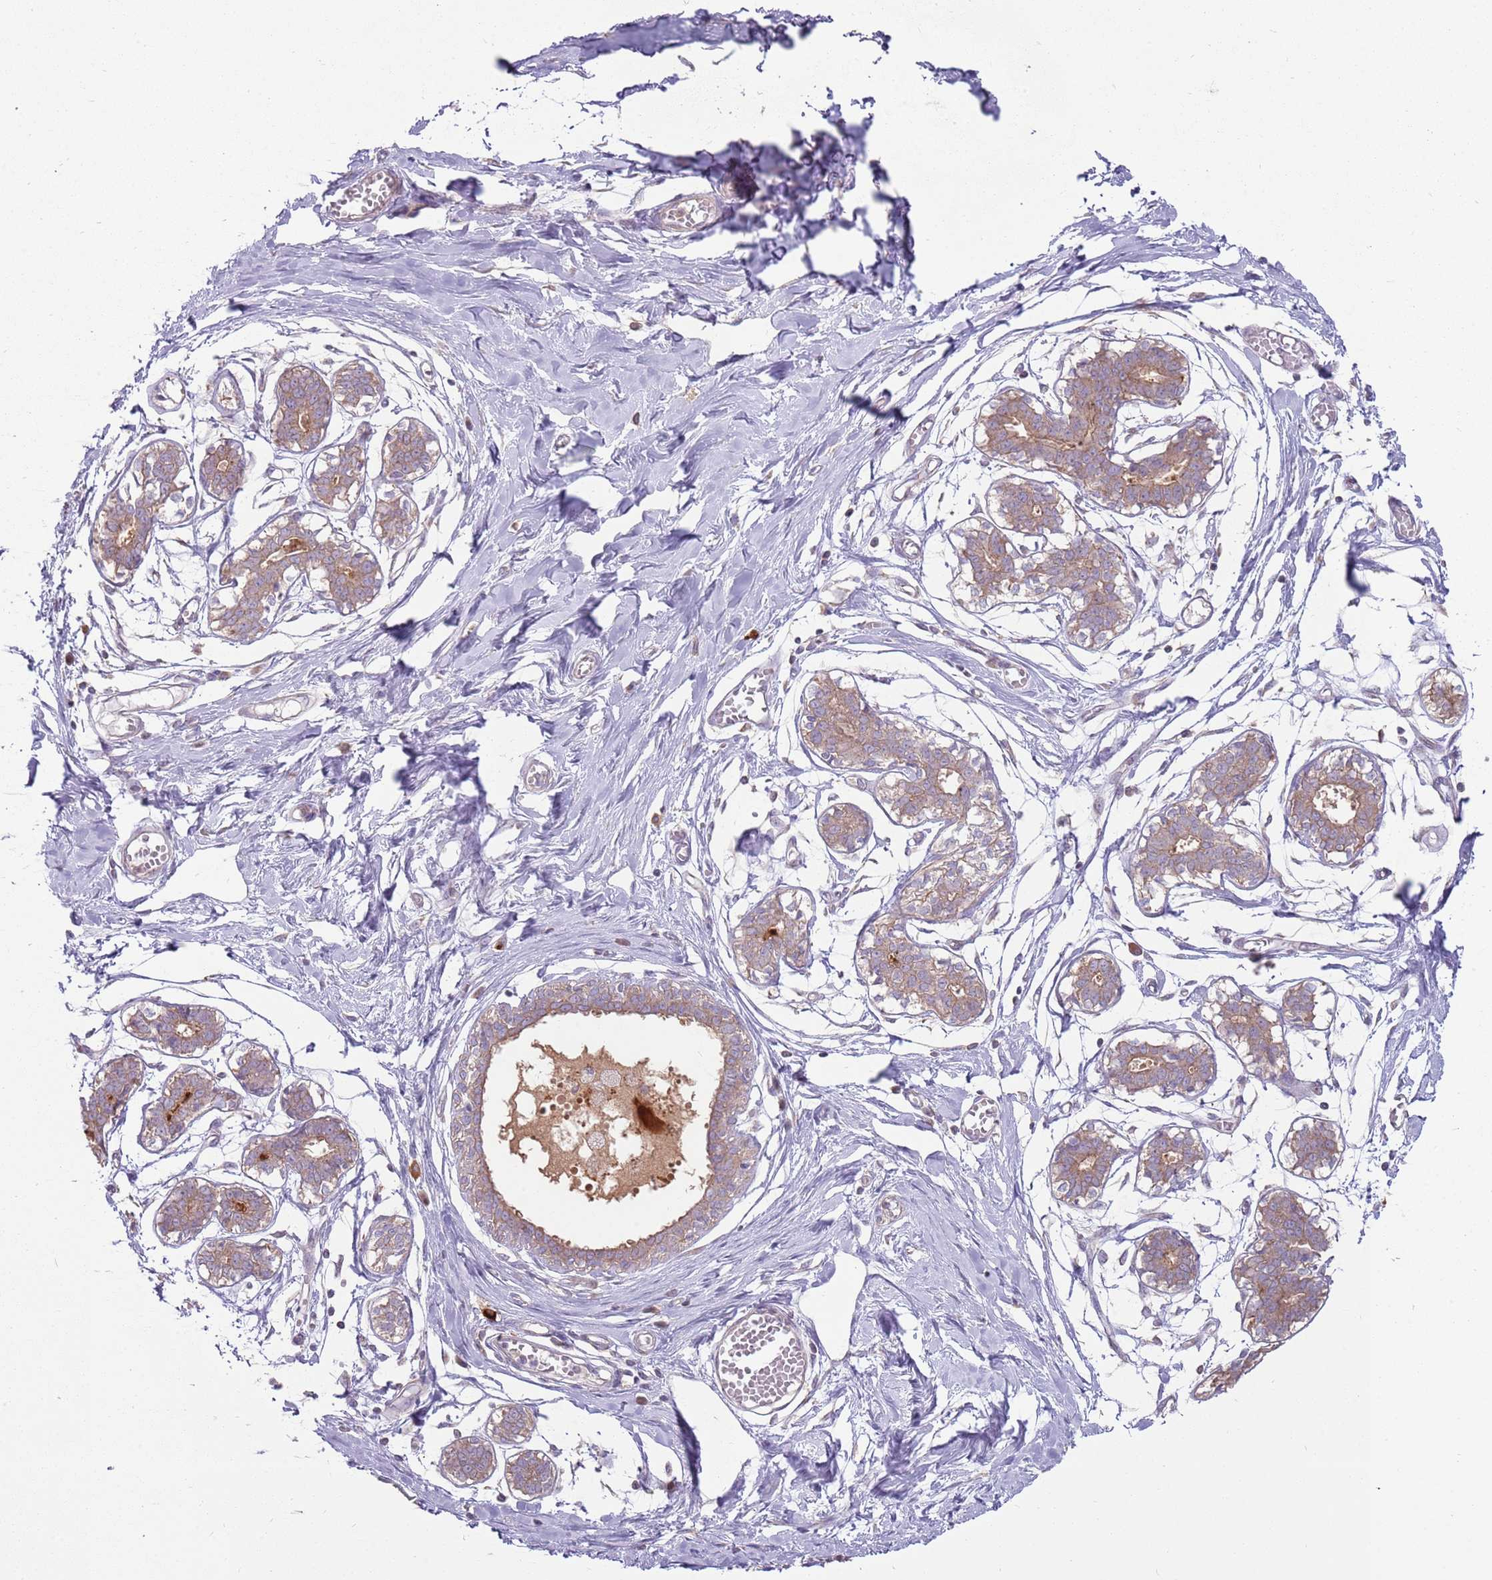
{"staining": {"intensity": "negative", "quantity": "none", "location": "none"}, "tissue": "breast", "cell_type": "Adipocytes", "image_type": "normal", "snomed": [{"axis": "morphology", "description": "Normal tissue, NOS"}, {"axis": "topography", "description": "Breast"}], "caption": "The immunohistochemistry histopathology image has no significant expression in adipocytes of breast.", "gene": "SPATA31D1", "patient": {"sex": "female", "age": 27}}